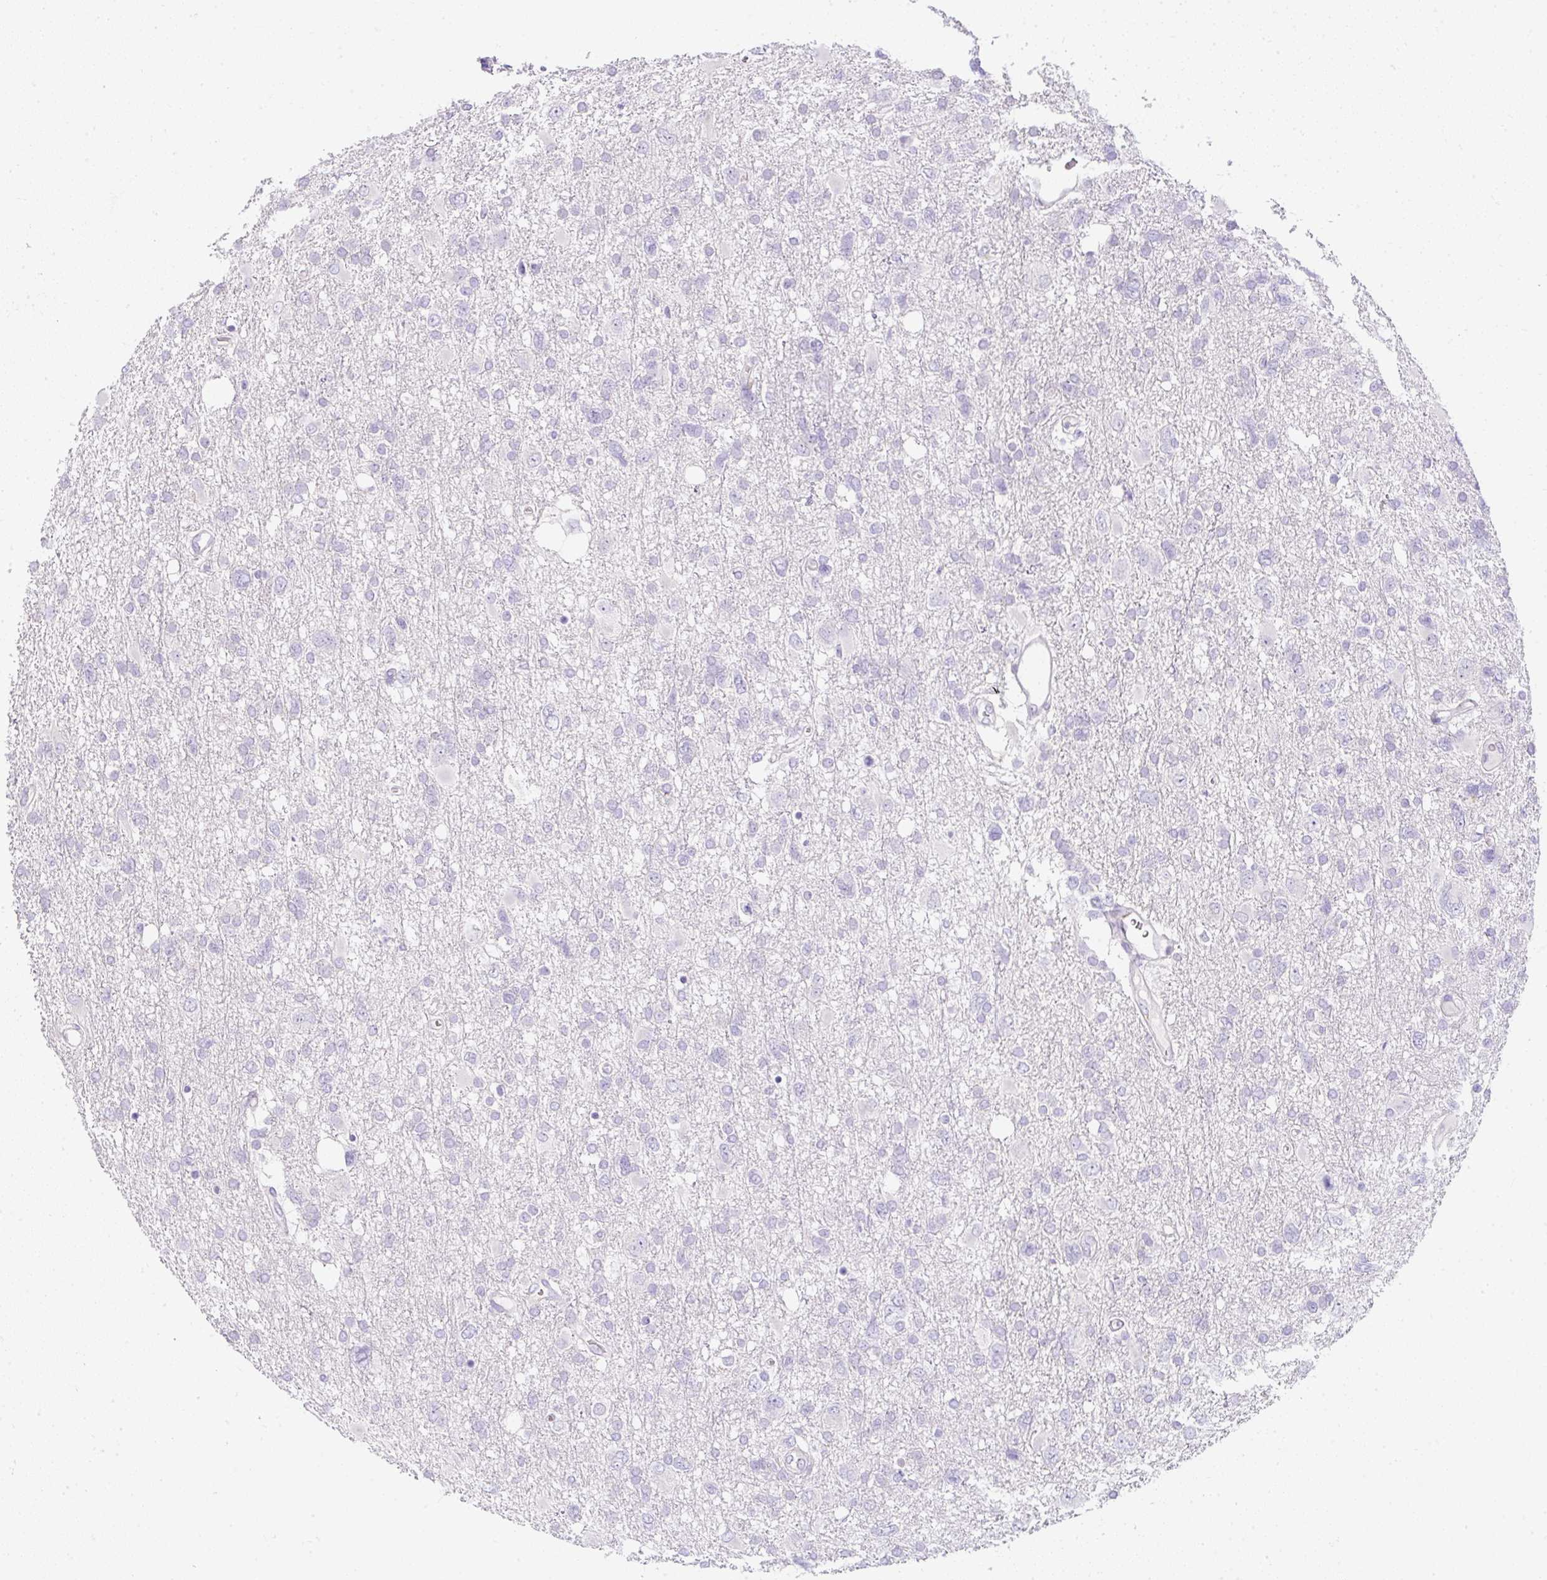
{"staining": {"intensity": "negative", "quantity": "none", "location": "none"}, "tissue": "glioma", "cell_type": "Tumor cells", "image_type": "cancer", "snomed": [{"axis": "morphology", "description": "Glioma, malignant, High grade"}, {"axis": "topography", "description": "Brain"}], "caption": "Immunohistochemical staining of human glioma exhibits no significant expression in tumor cells.", "gene": "DTX4", "patient": {"sex": "male", "age": 61}}